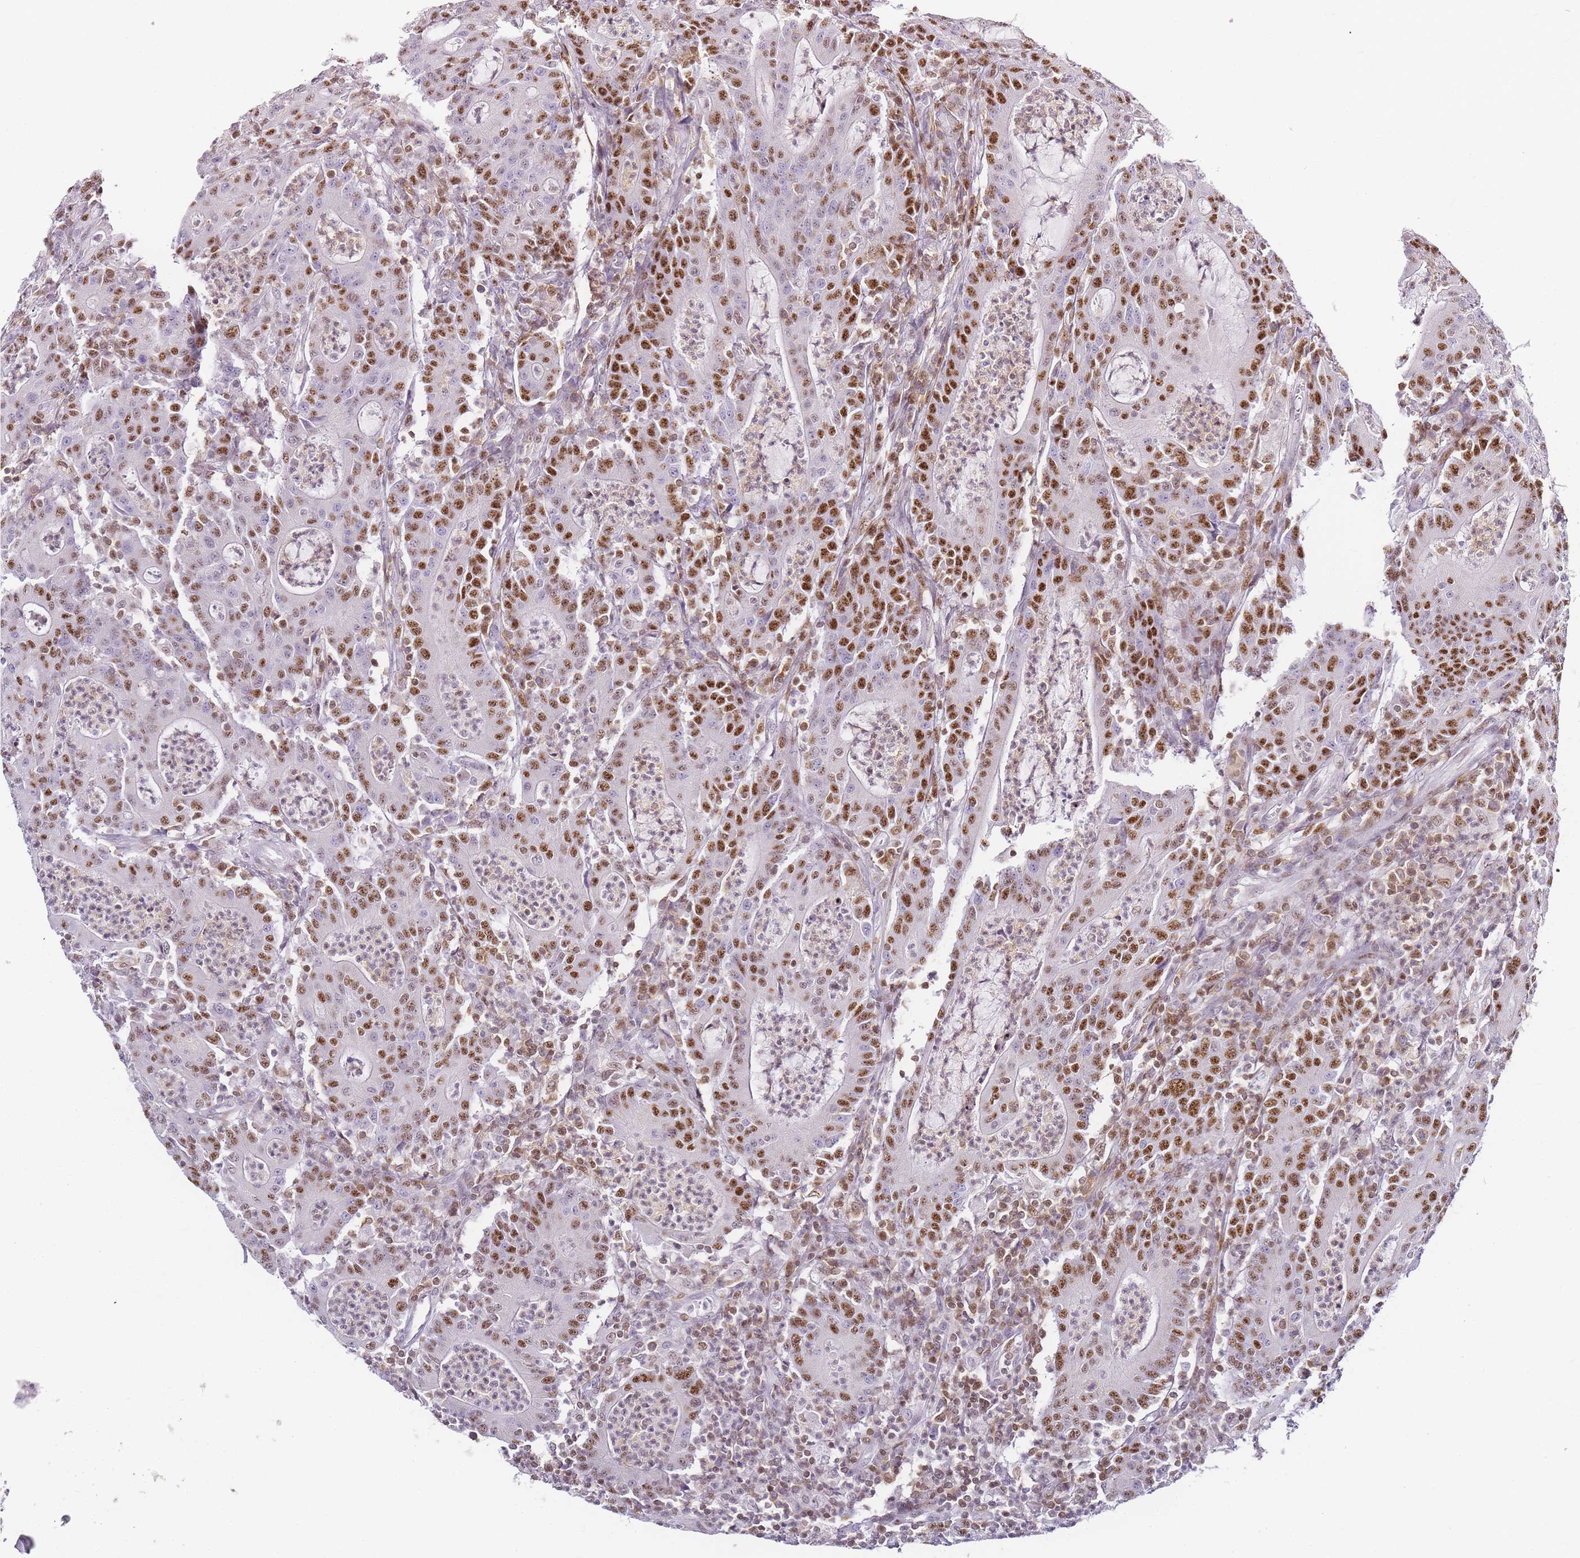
{"staining": {"intensity": "moderate", "quantity": "25%-75%", "location": "nuclear"}, "tissue": "colorectal cancer", "cell_type": "Tumor cells", "image_type": "cancer", "snomed": [{"axis": "morphology", "description": "Adenocarcinoma, NOS"}, {"axis": "topography", "description": "Colon"}], "caption": "Human adenocarcinoma (colorectal) stained with a brown dye displays moderate nuclear positive expression in about 25%-75% of tumor cells.", "gene": "JAKMIP1", "patient": {"sex": "male", "age": 83}}